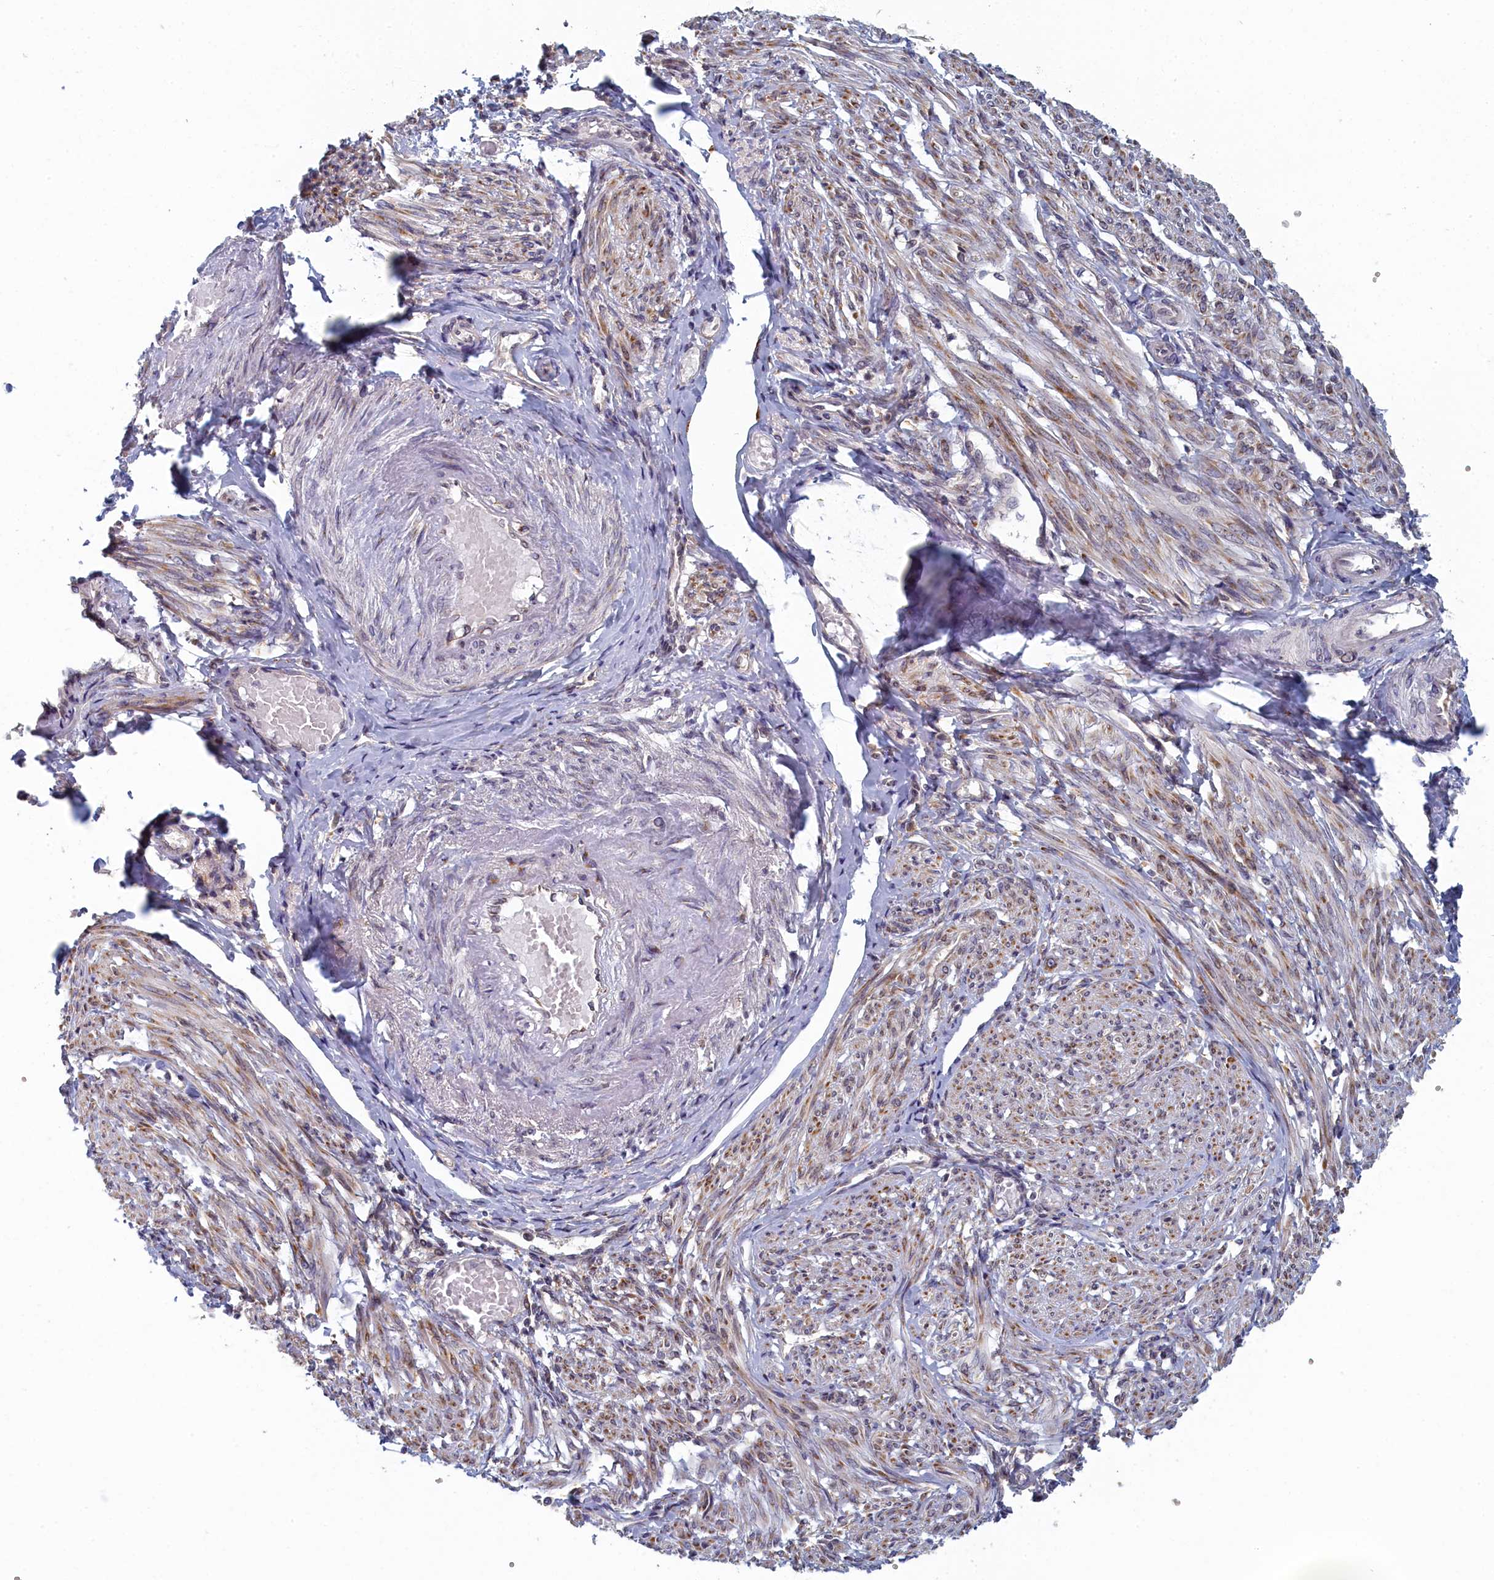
{"staining": {"intensity": "weak", "quantity": "25%-75%", "location": "cytoplasmic/membranous,nuclear"}, "tissue": "smooth muscle", "cell_type": "Smooth muscle cells", "image_type": "normal", "snomed": [{"axis": "morphology", "description": "Normal tissue, NOS"}, {"axis": "topography", "description": "Smooth muscle"}], "caption": "An IHC image of normal tissue is shown. Protein staining in brown highlights weak cytoplasmic/membranous,nuclear positivity in smooth muscle within smooth muscle cells.", "gene": "DNAJC17", "patient": {"sex": "female", "age": 39}}